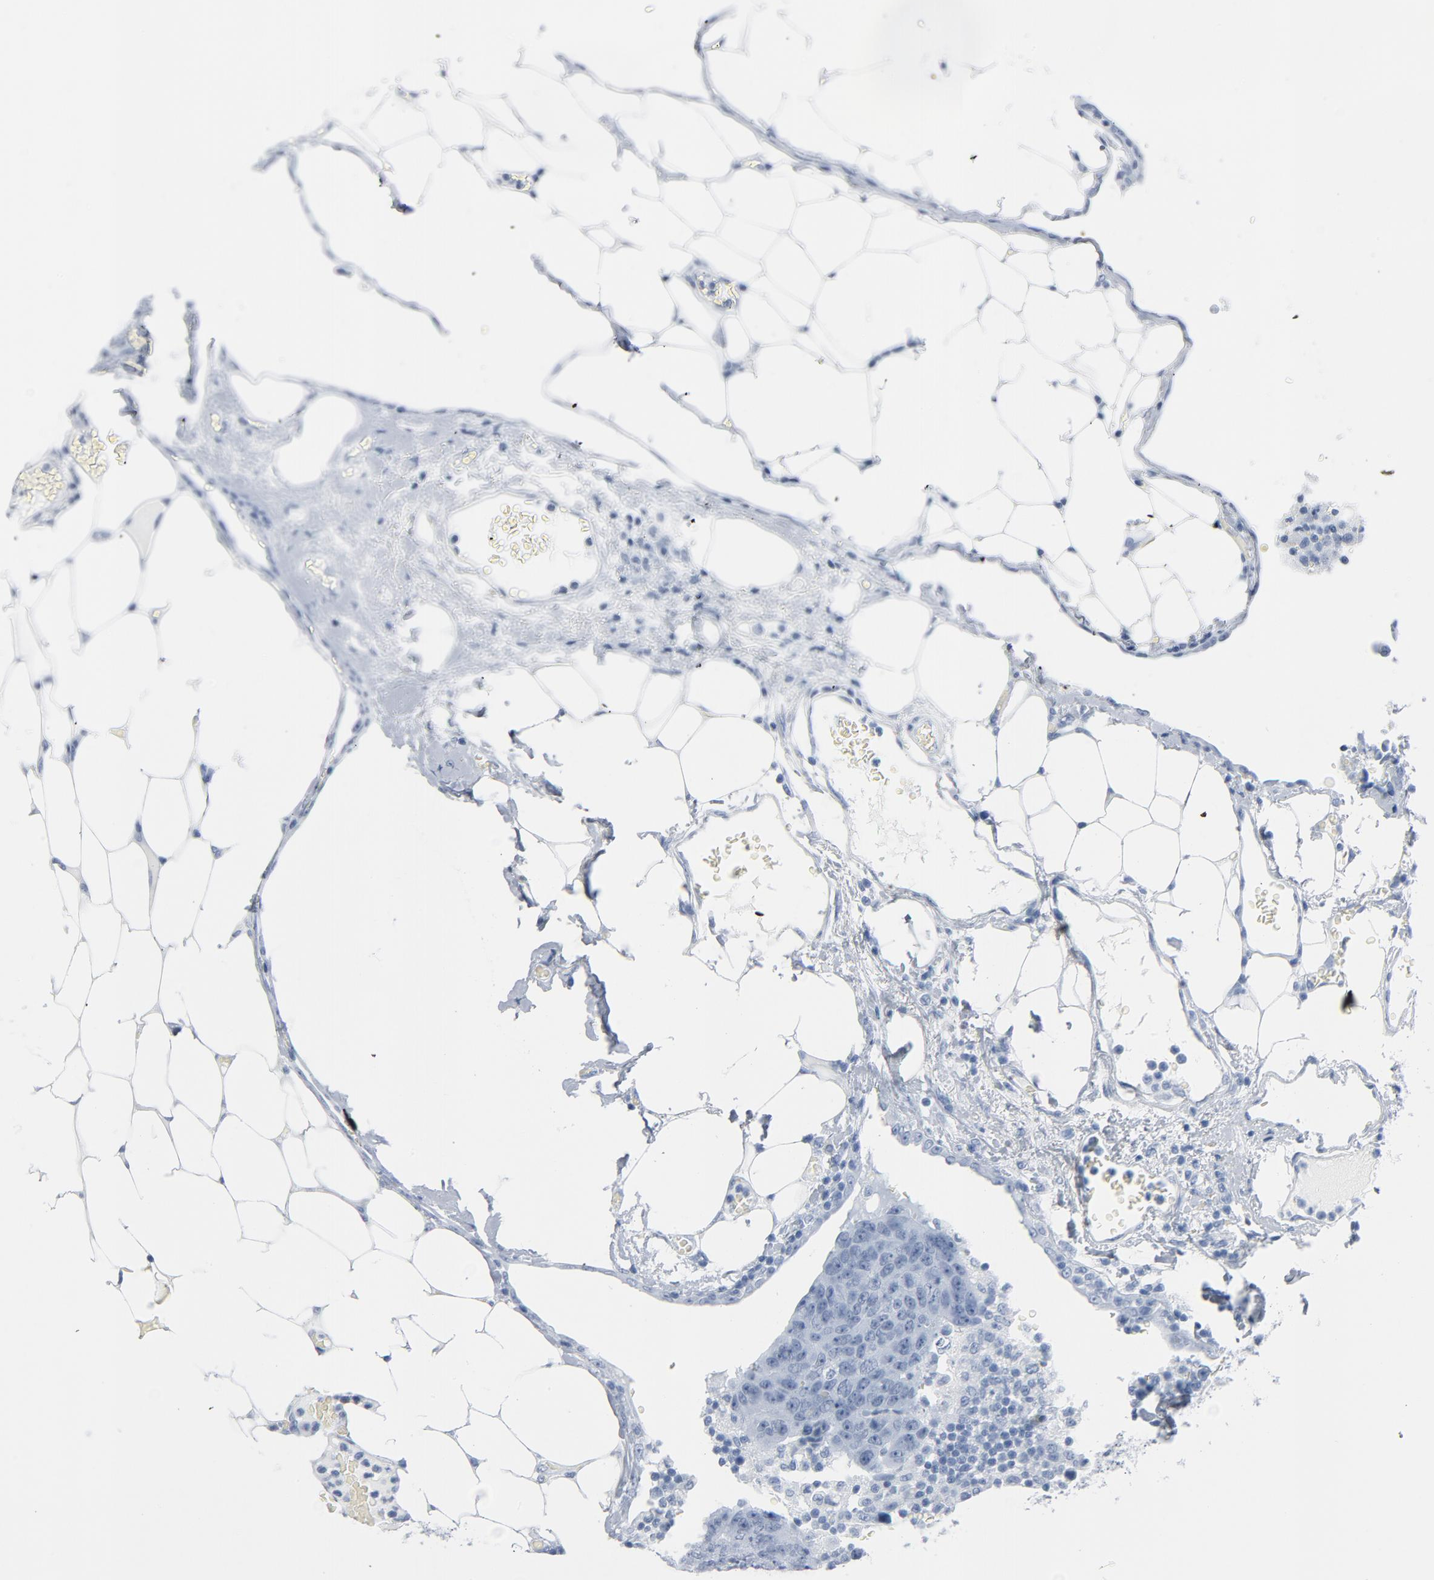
{"staining": {"intensity": "negative", "quantity": "none", "location": "none"}, "tissue": "colorectal cancer", "cell_type": "Tumor cells", "image_type": "cancer", "snomed": [{"axis": "morphology", "description": "Adenocarcinoma, NOS"}, {"axis": "topography", "description": "Colon"}], "caption": "This micrograph is of colorectal adenocarcinoma stained with immunohistochemistry (IHC) to label a protein in brown with the nuclei are counter-stained blue. There is no staining in tumor cells.", "gene": "FOXP1", "patient": {"sex": "female", "age": 86}}